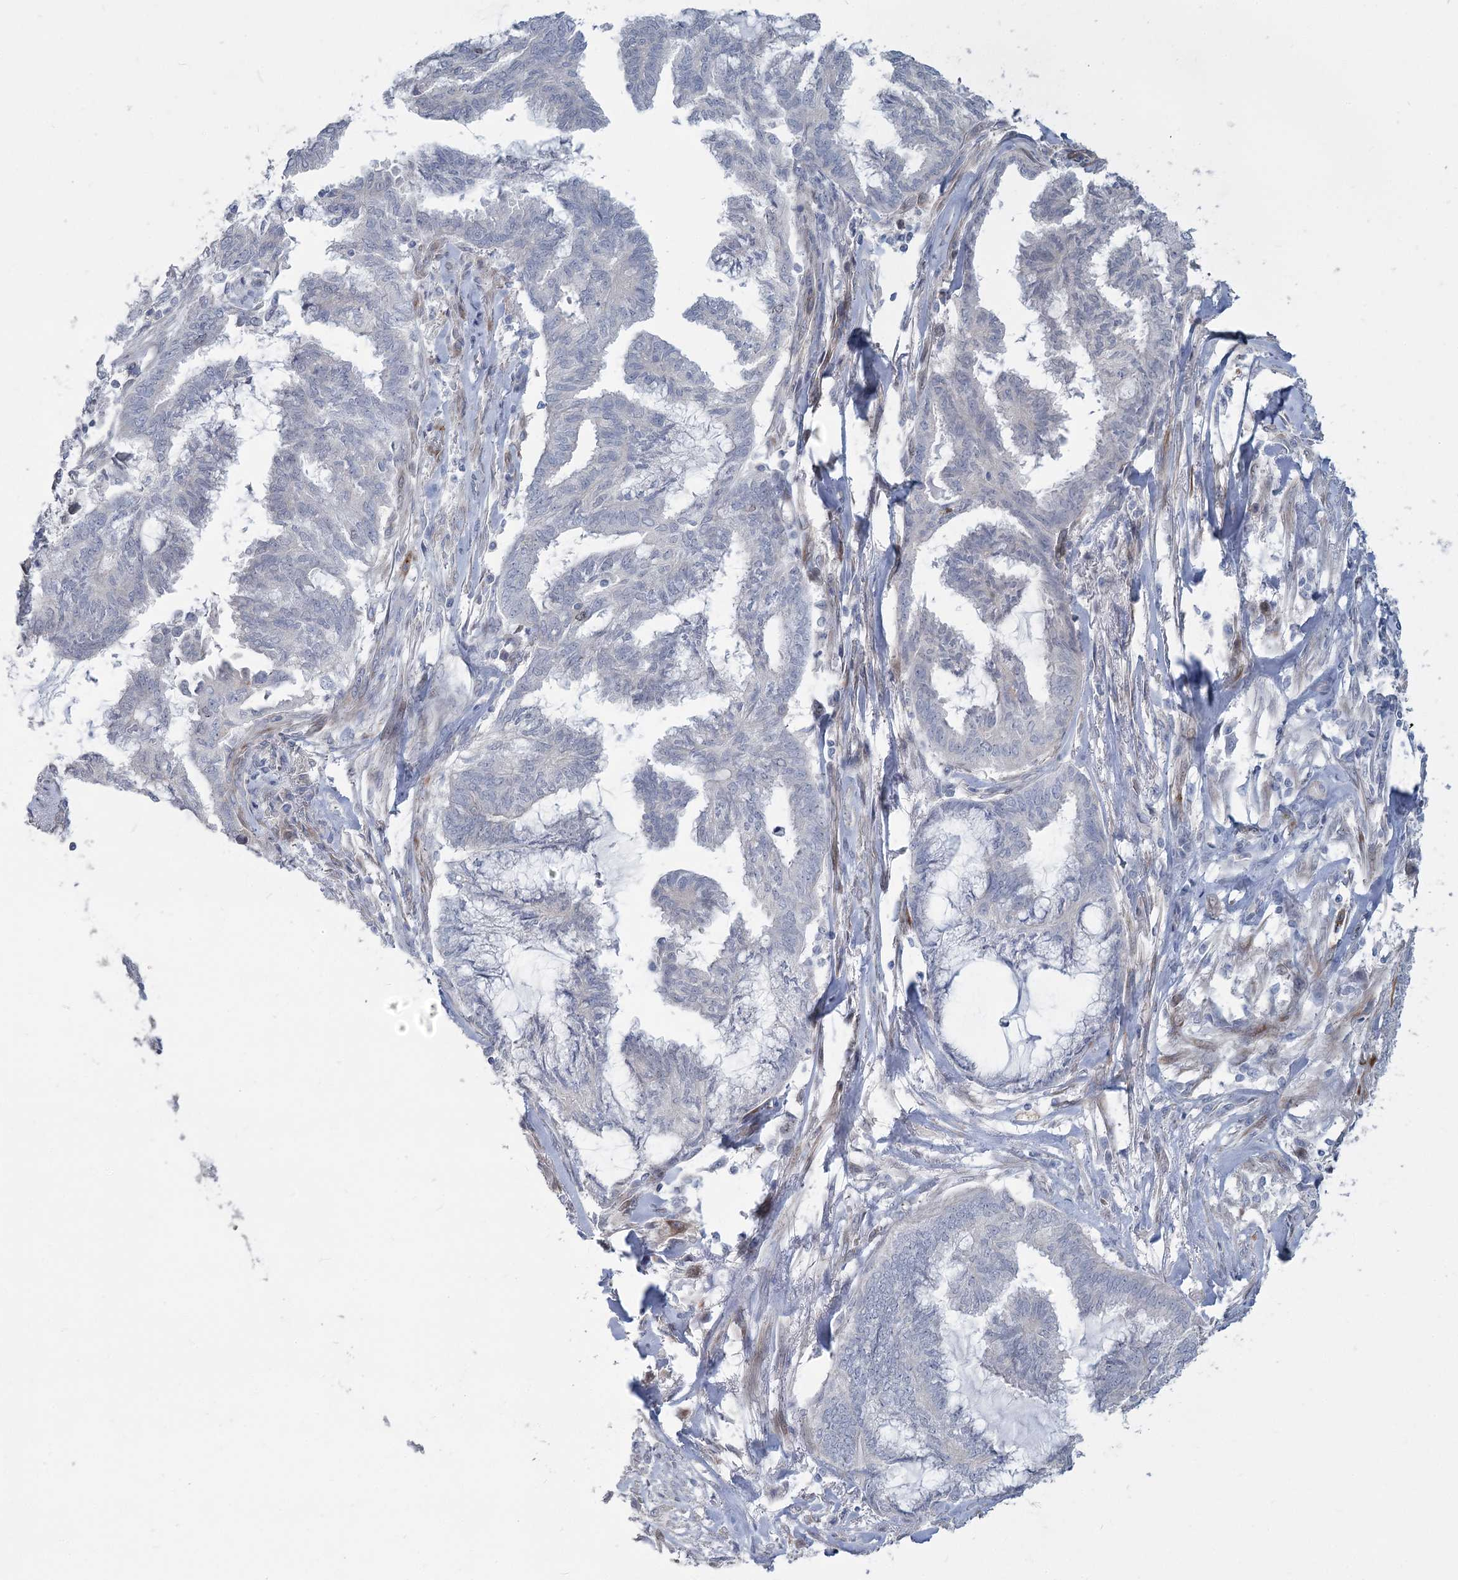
{"staining": {"intensity": "weak", "quantity": "<25%", "location": "cytoplasmic/membranous,nuclear"}, "tissue": "endometrial cancer", "cell_type": "Tumor cells", "image_type": "cancer", "snomed": [{"axis": "morphology", "description": "Adenocarcinoma, NOS"}, {"axis": "topography", "description": "Endometrium"}], "caption": "Histopathology image shows no significant protein expression in tumor cells of adenocarcinoma (endometrial).", "gene": "ABITRAM", "patient": {"sex": "female", "age": 86}}